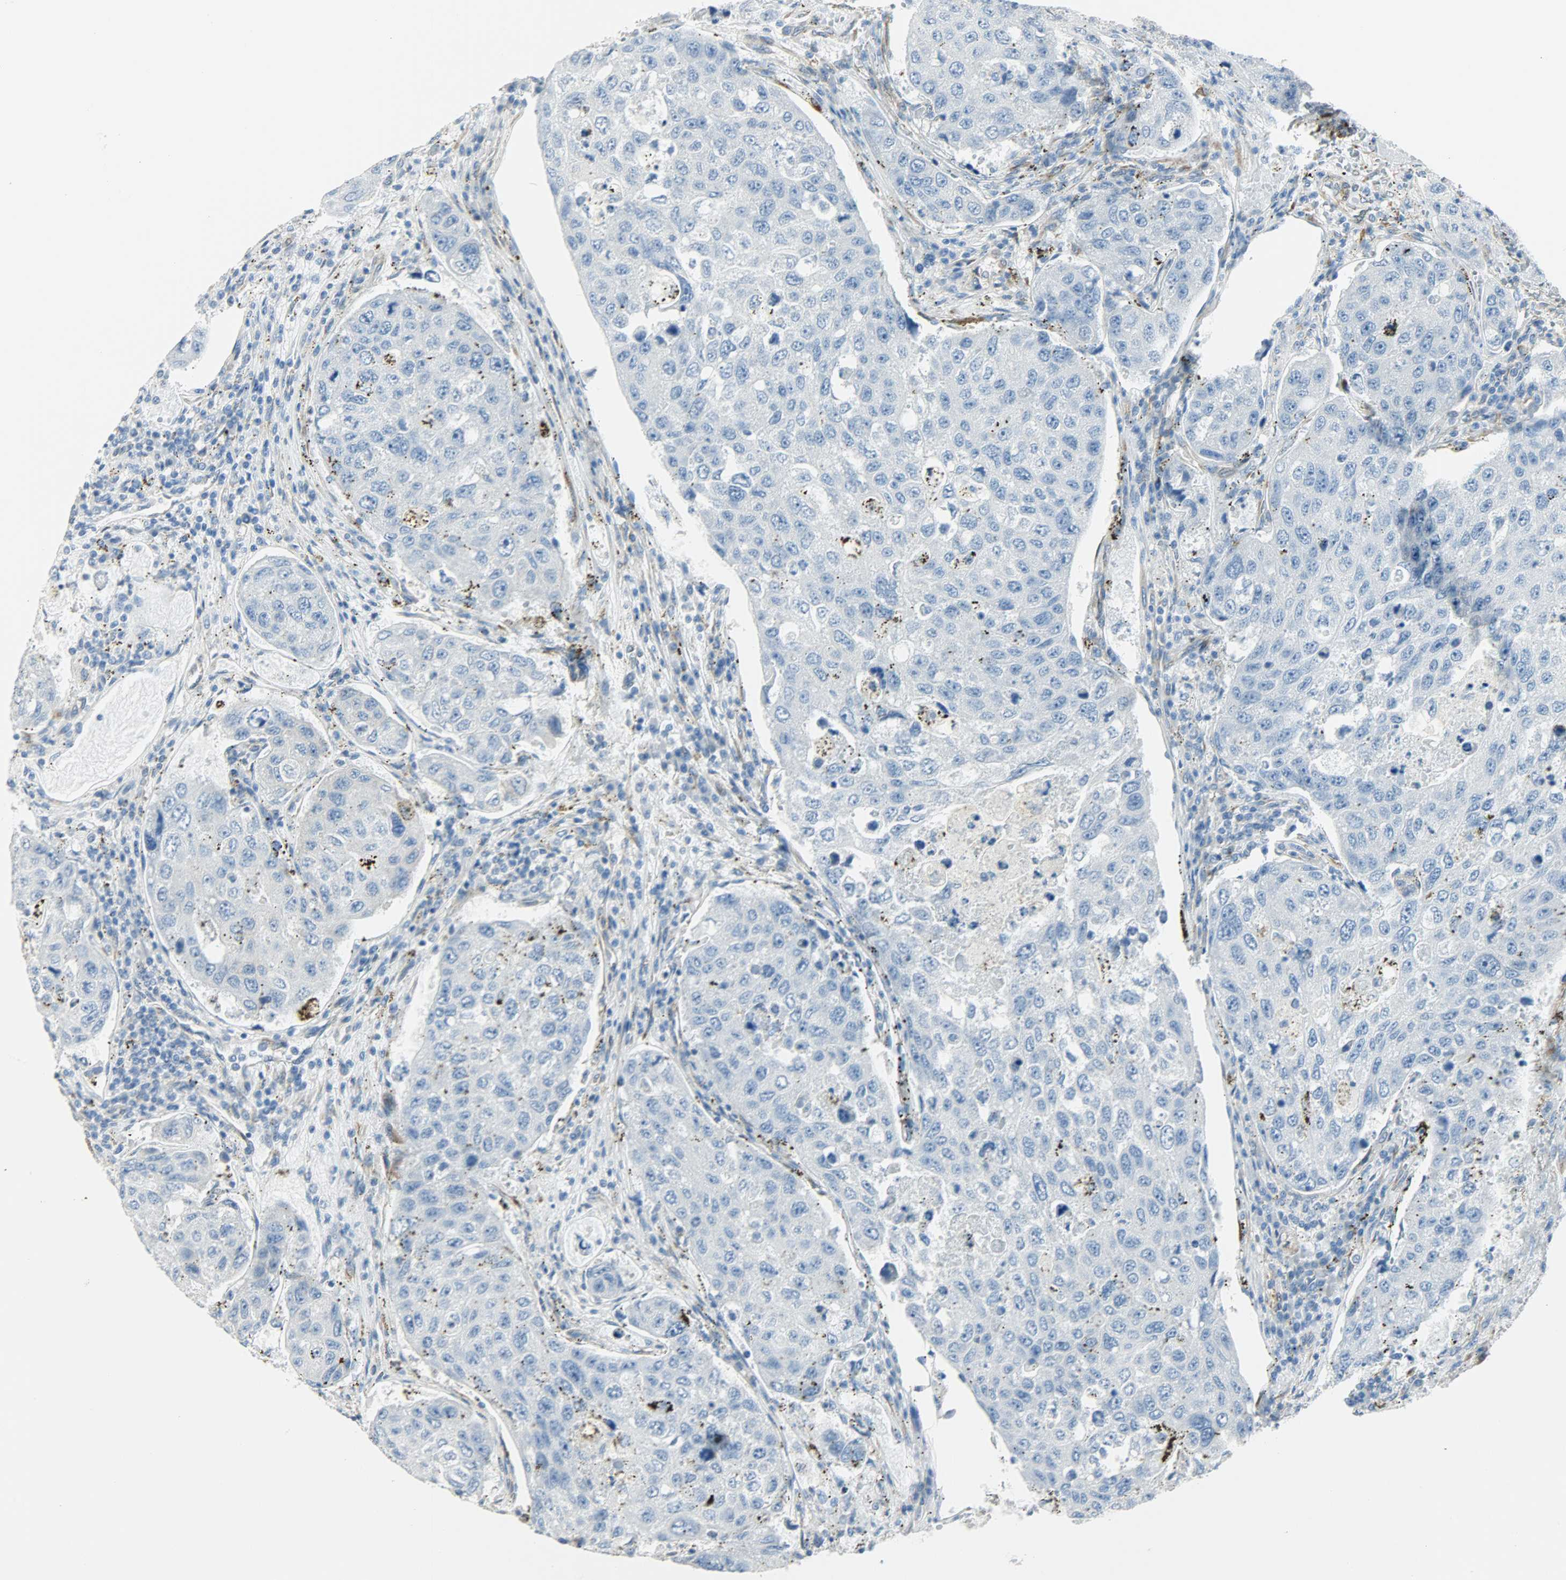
{"staining": {"intensity": "moderate", "quantity": "<25%", "location": "cytoplasmic/membranous"}, "tissue": "urothelial cancer", "cell_type": "Tumor cells", "image_type": "cancer", "snomed": [{"axis": "morphology", "description": "Urothelial carcinoma, High grade"}, {"axis": "topography", "description": "Lymph node"}, {"axis": "topography", "description": "Urinary bladder"}], "caption": "Human high-grade urothelial carcinoma stained with a protein marker shows moderate staining in tumor cells.", "gene": "PKD2", "patient": {"sex": "male", "age": 51}}